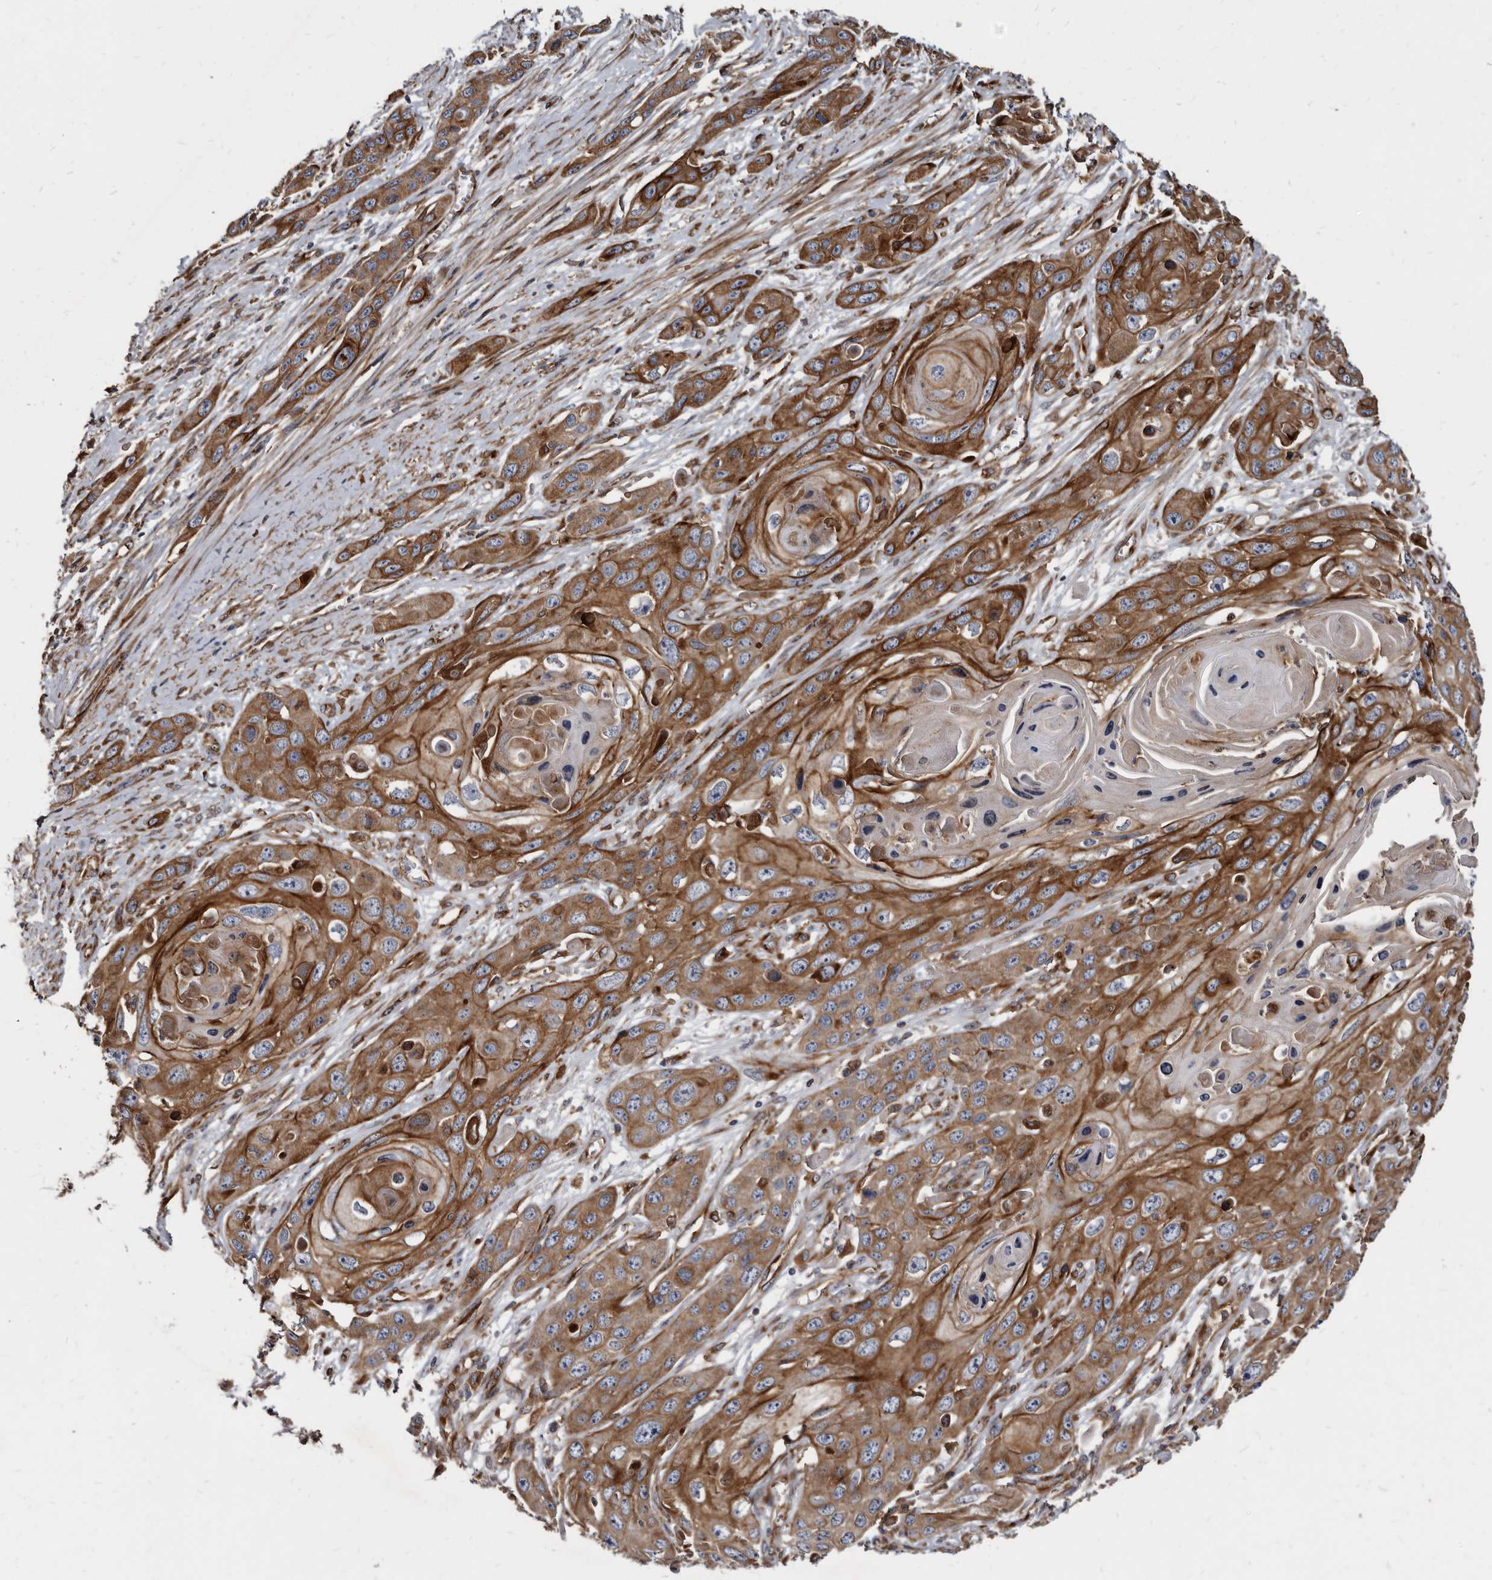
{"staining": {"intensity": "strong", "quantity": ">75%", "location": "cytoplasmic/membranous"}, "tissue": "skin cancer", "cell_type": "Tumor cells", "image_type": "cancer", "snomed": [{"axis": "morphology", "description": "Squamous cell carcinoma, NOS"}, {"axis": "topography", "description": "Skin"}], "caption": "This is a micrograph of IHC staining of skin squamous cell carcinoma, which shows strong positivity in the cytoplasmic/membranous of tumor cells.", "gene": "KCTD20", "patient": {"sex": "male", "age": 55}}